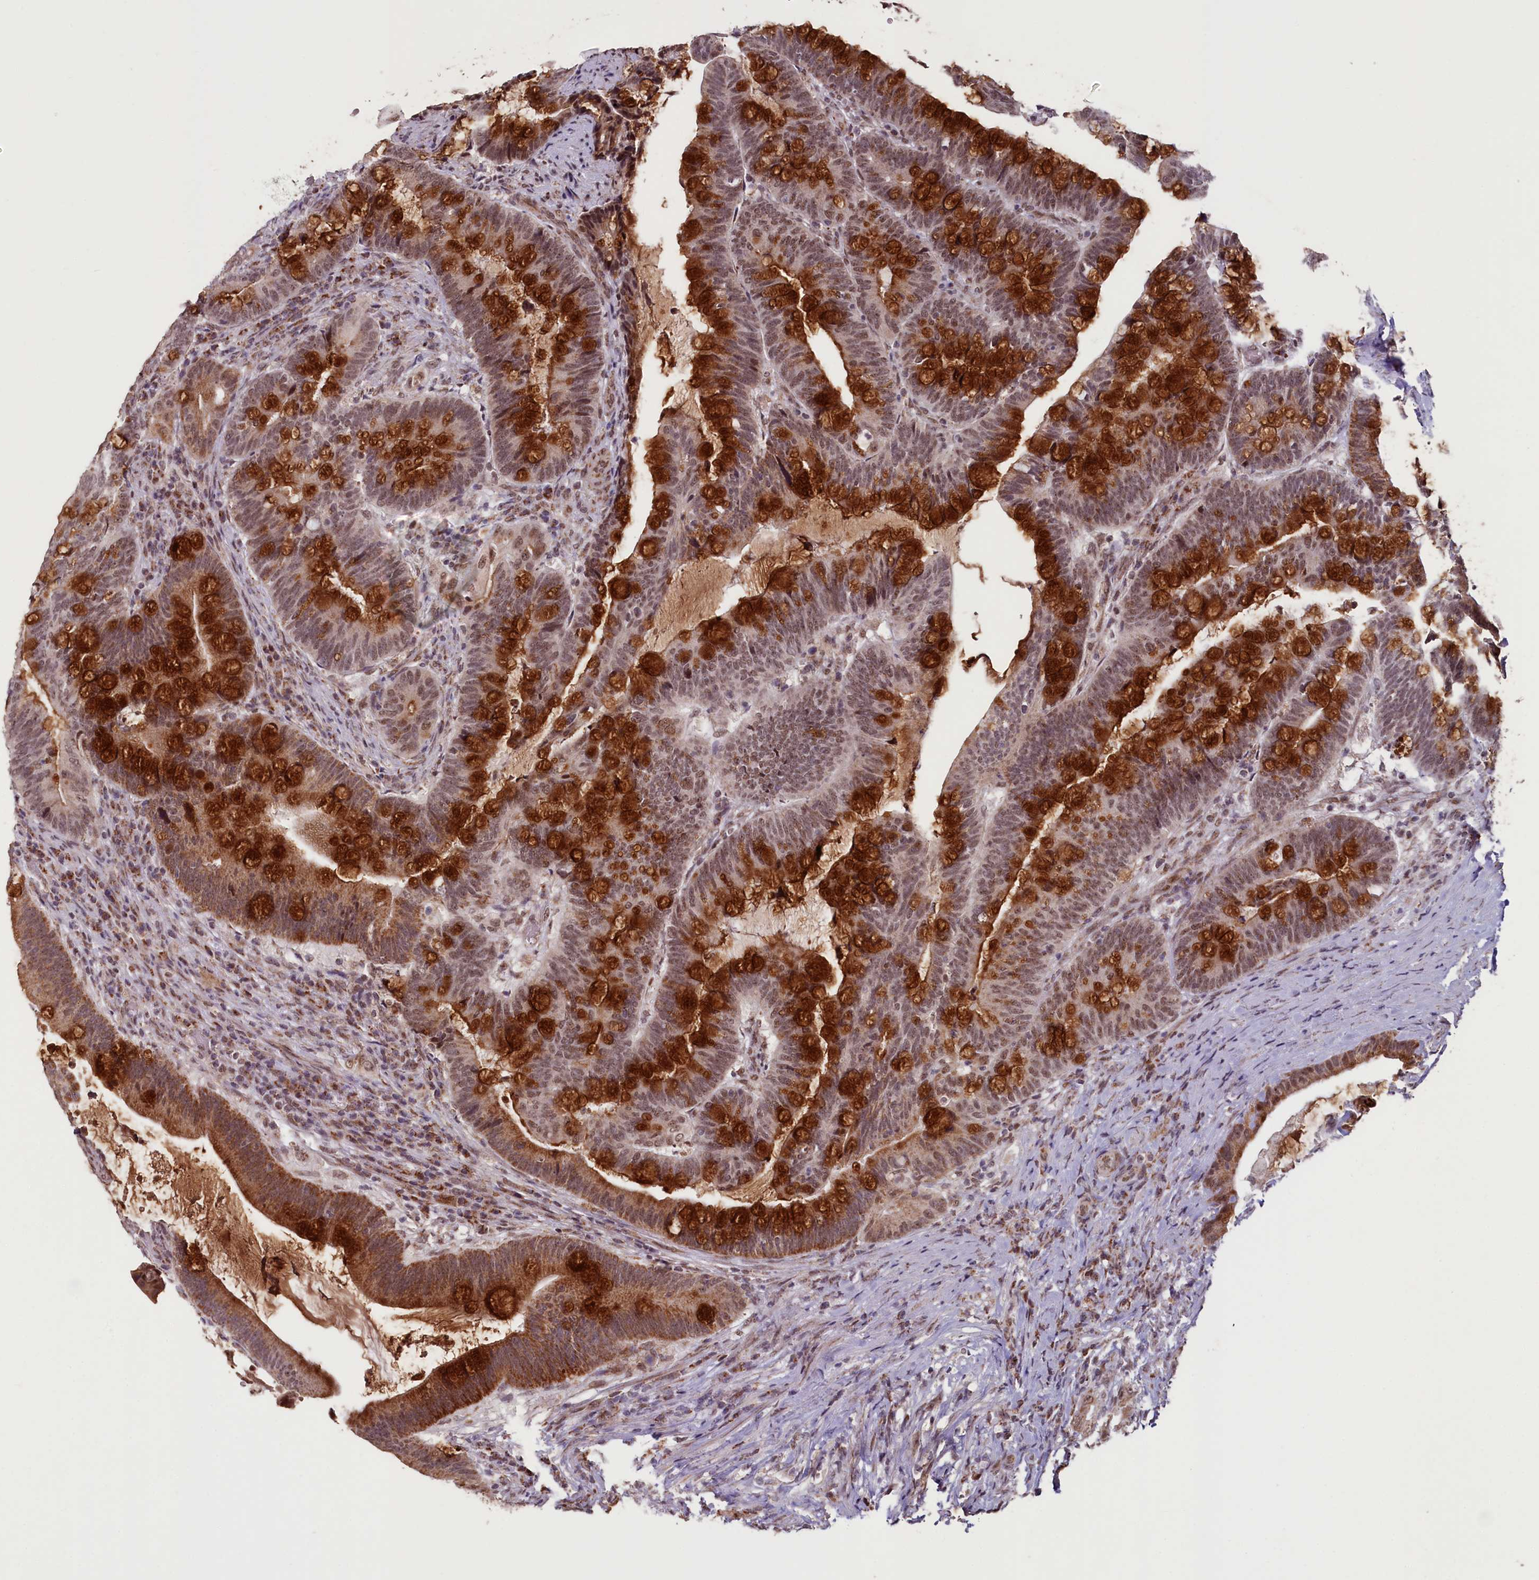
{"staining": {"intensity": "strong", "quantity": ">75%", "location": "cytoplasmic/membranous,nuclear"}, "tissue": "colorectal cancer", "cell_type": "Tumor cells", "image_type": "cancer", "snomed": [{"axis": "morphology", "description": "Adenocarcinoma, NOS"}, {"axis": "topography", "description": "Colon"}], "caption": "This photomicrograph displays immunohistochemistry (IHC) staining of colorectal cancer (adenocarcinoma), with high strong cytoplasmic/membranous and nuclear positivity in about >75% of tumor cells.", "gene": "PDE6D", "patient": {"sex": "female", "age": 66}}